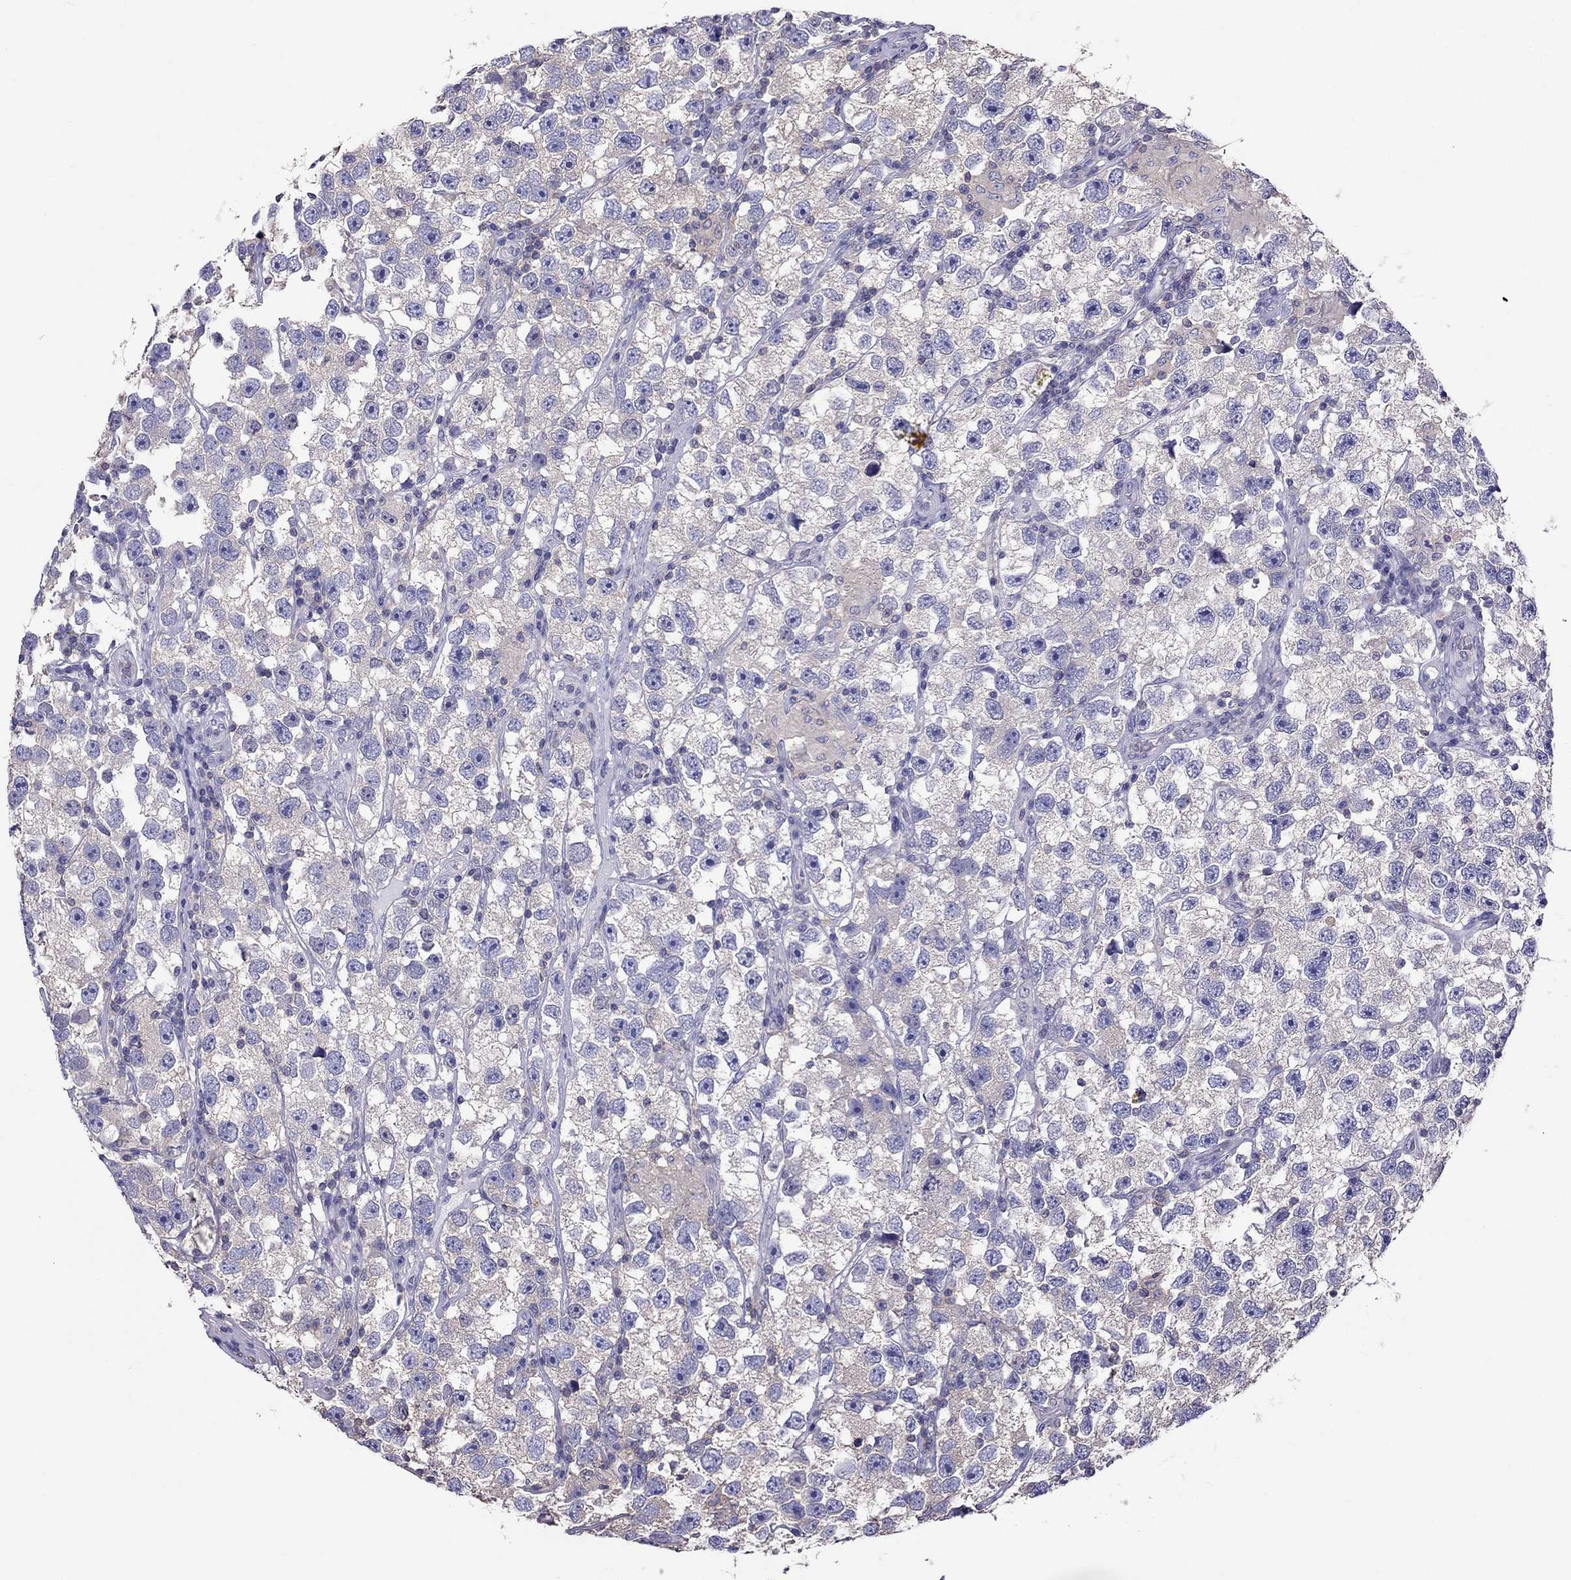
{"staining": {"intensity": "negative", "quantity": "none", "location": "none"}, "tissue": "testis cancer", "cell_type": "Tumor cells", "image_type": "cancer", "snomed": [{"axis": "morphology", "description": "Seminoma, NOS"}, {"axis": "topography", "description": "Testis"}], "caption": "Tumor cells show no significant expression in seminoma (testis).", "gene": "TEX22", "patient": {"sex": "male", "age": 26}}